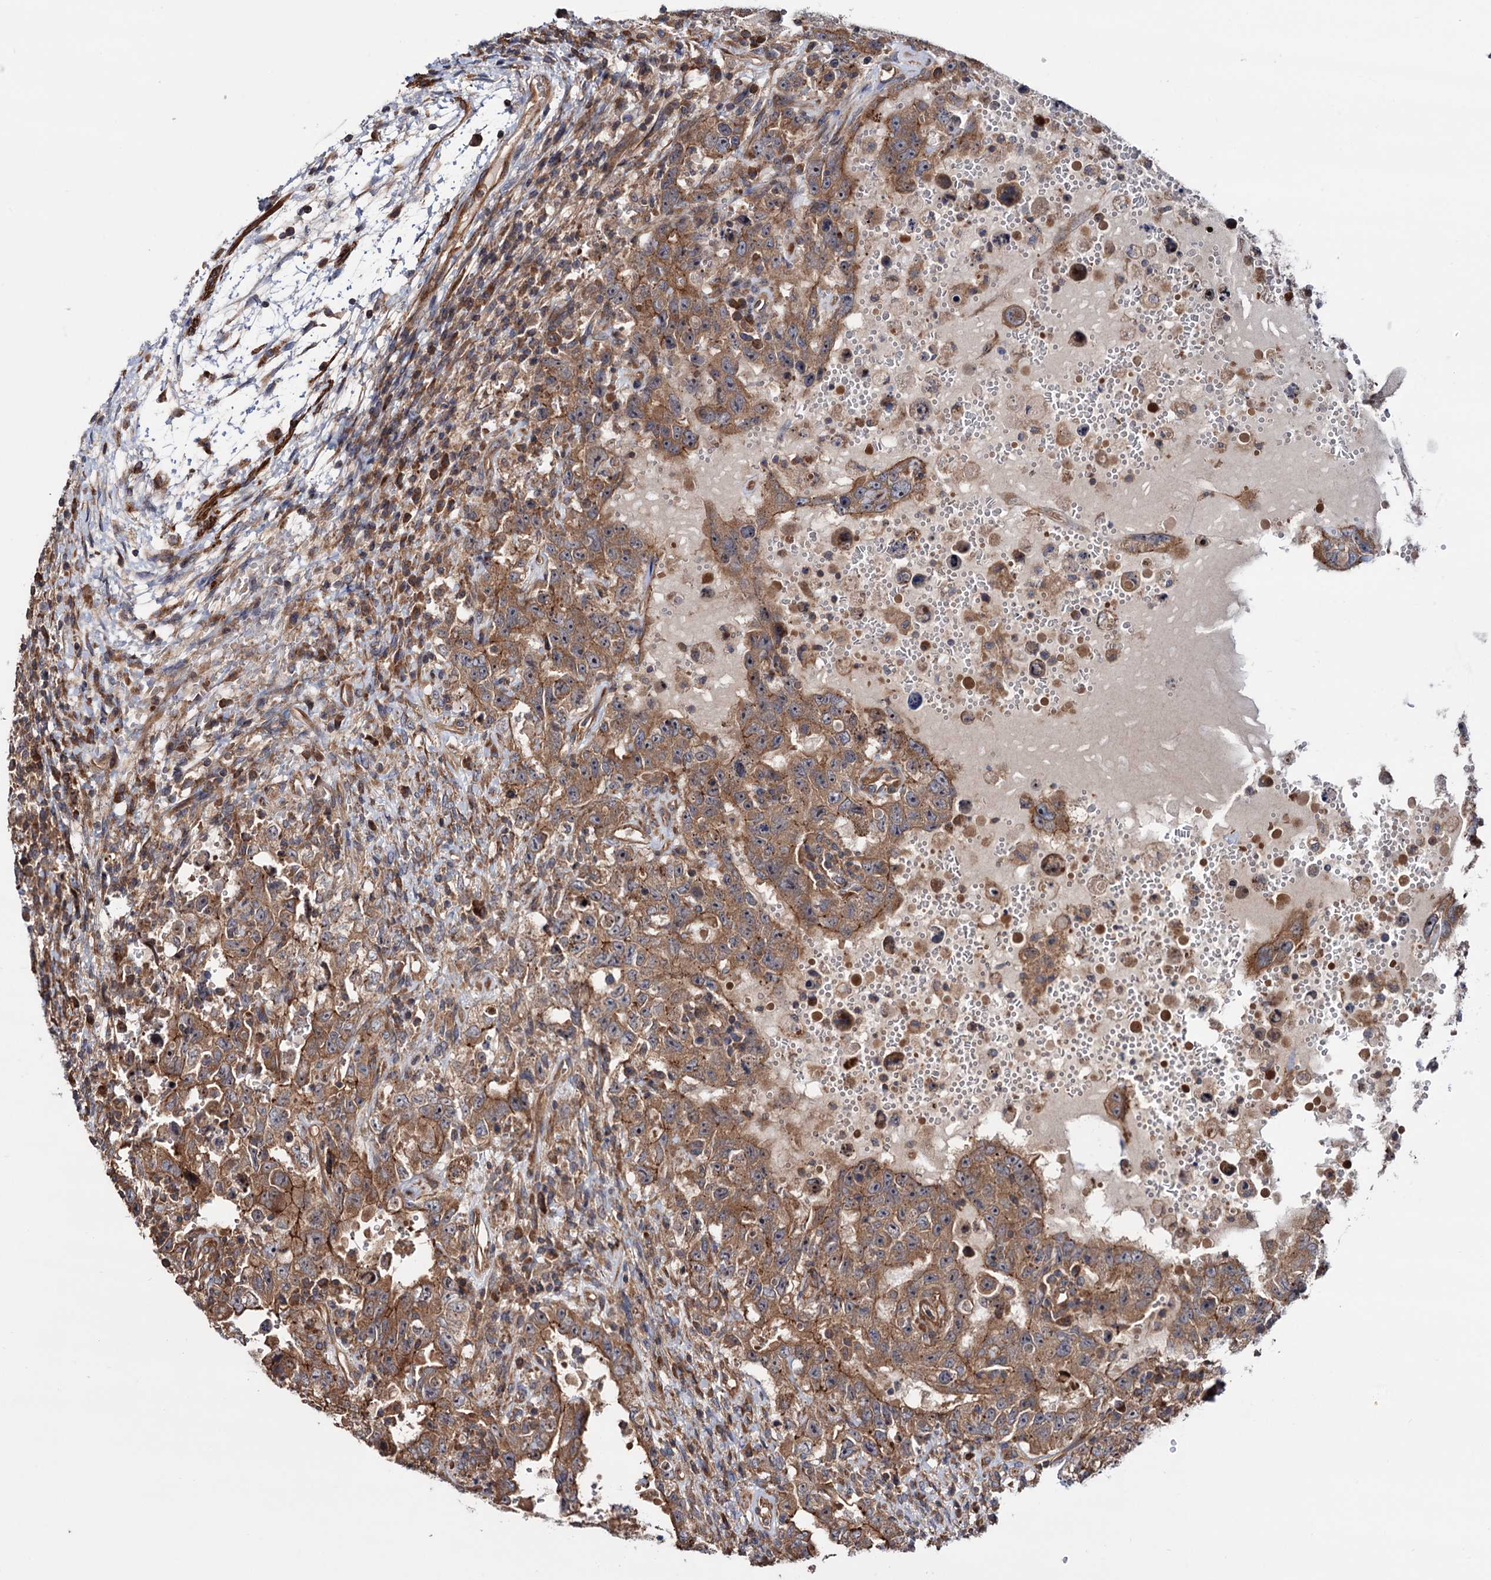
{"staining": {"intensity": "moderate", "quantity": ">75%", "location": "cytoplasmic/membranous"}, "tissue": "testis cancer", "cell_type": "Tumor cells", "image_type": "cancer", "snomed": [{"axis": "morphology", "description": "Carcinoma, Embryonal, NOS"}, {"axis": "topography", "description": "Testis"}], "caption": "Tumor cells display moderate cytoplasmic/membranous expression in about >75% of cells in testis cancer (embryonal carcinoma).", "gene": "FERMT2", "patient": {"sex": "male", "age": 26}}